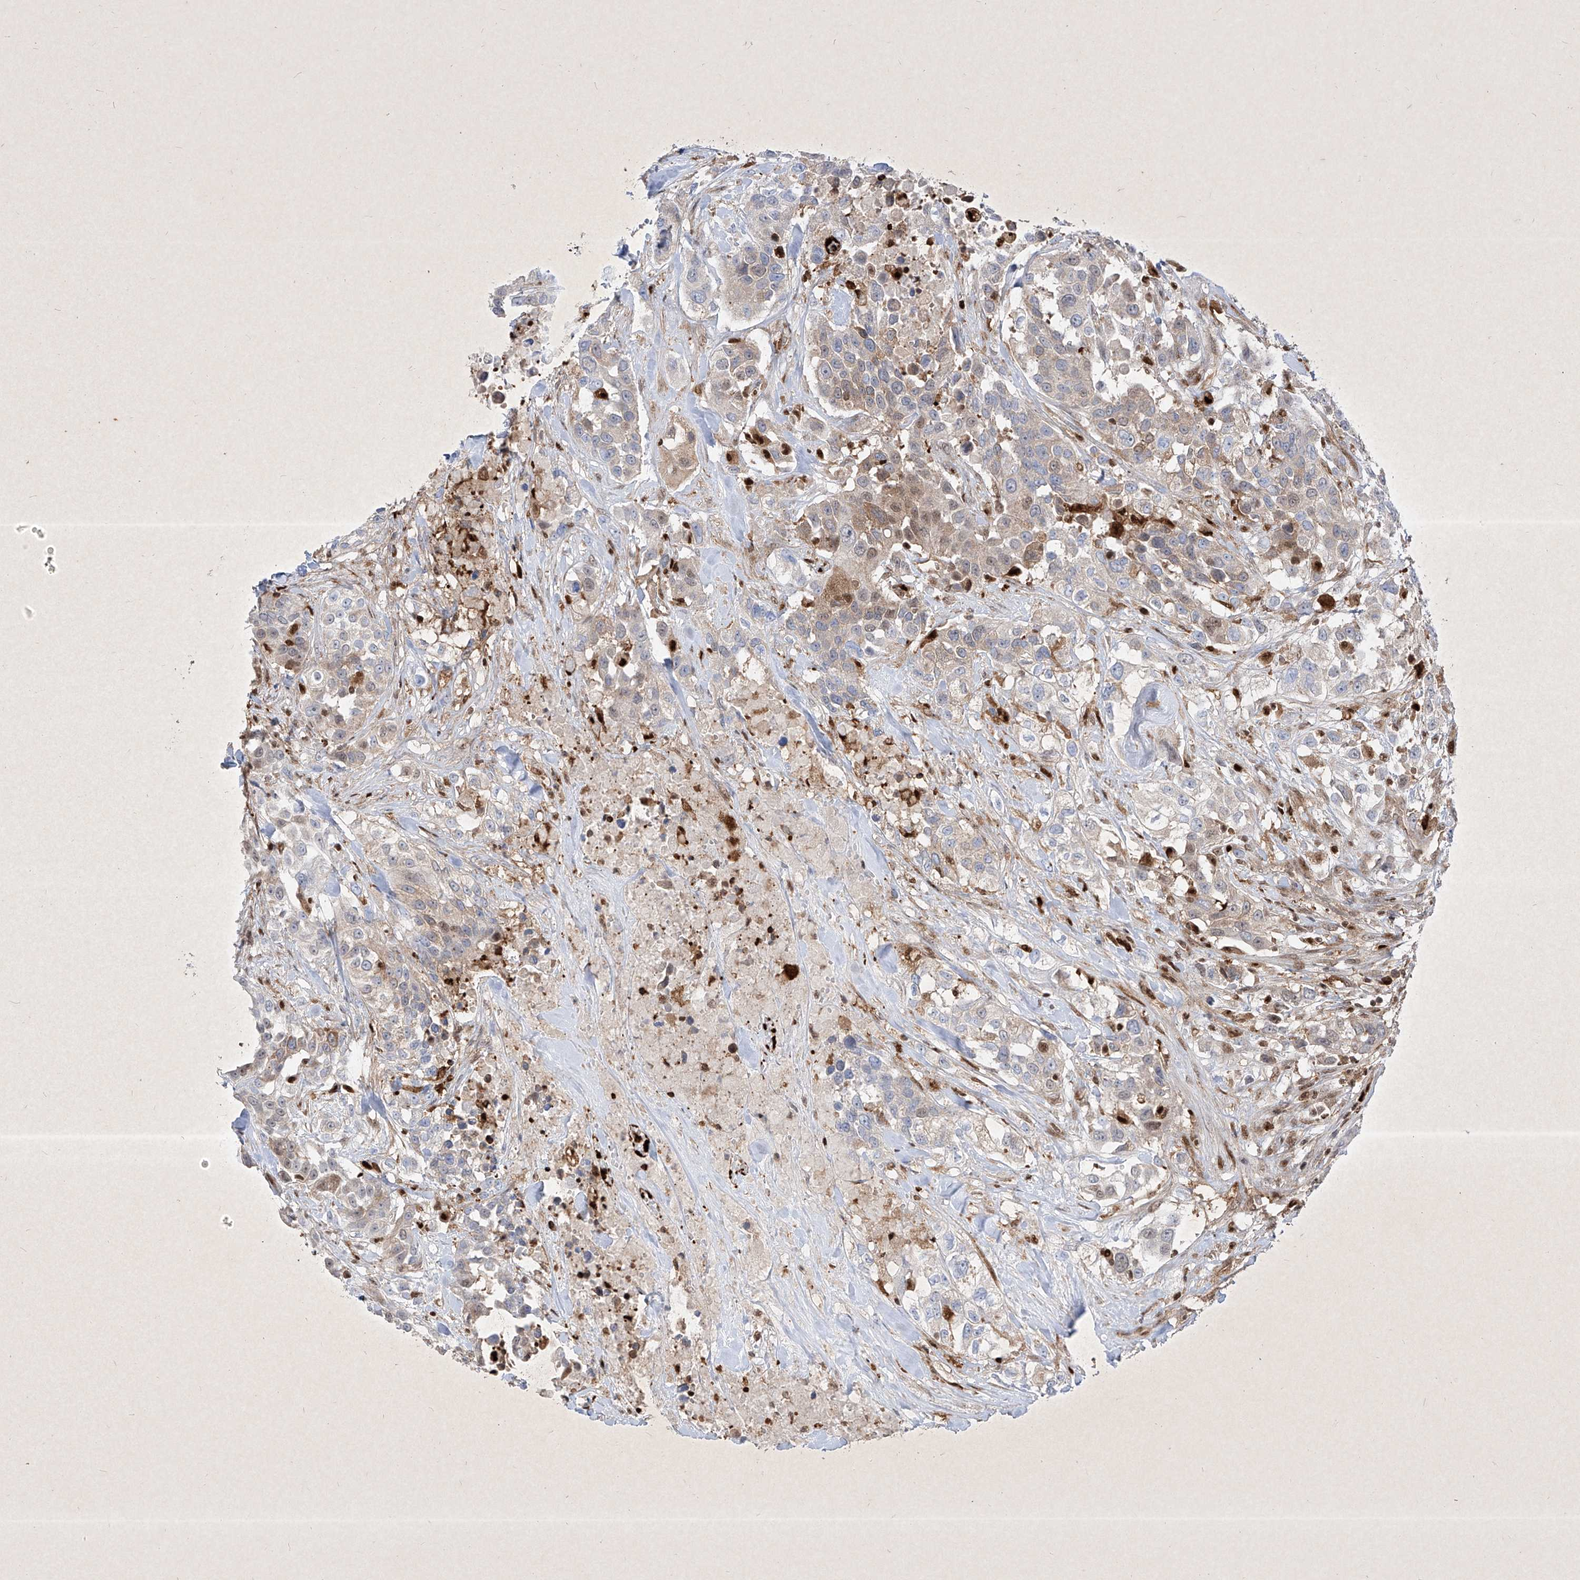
{"staining": {"intensity": "moderate", "quantity": "25%-75%", "location": "cytoplasmic/membranous,nuclear"}, "tissue": "urothelial cancer", "cell_type": "Tumor cells", "image_type": "cancer", "snomed": [{"axis": "morphology", "description": "Urothelial carcinoma, High grade"}, {"axis": "topography", "description": "Urinary bladder"}], "caption": "Tumor cells show medium levels of moderate cytoplasmic/membranous and nuclear positivity in about 25%-75% of cells in high-grade urothelial carcinoma. (Brightfield microscopy of DAB IHC at high magnification).", "gene": "PSMB10", "patient": {"sex": "female", "age": 80}}